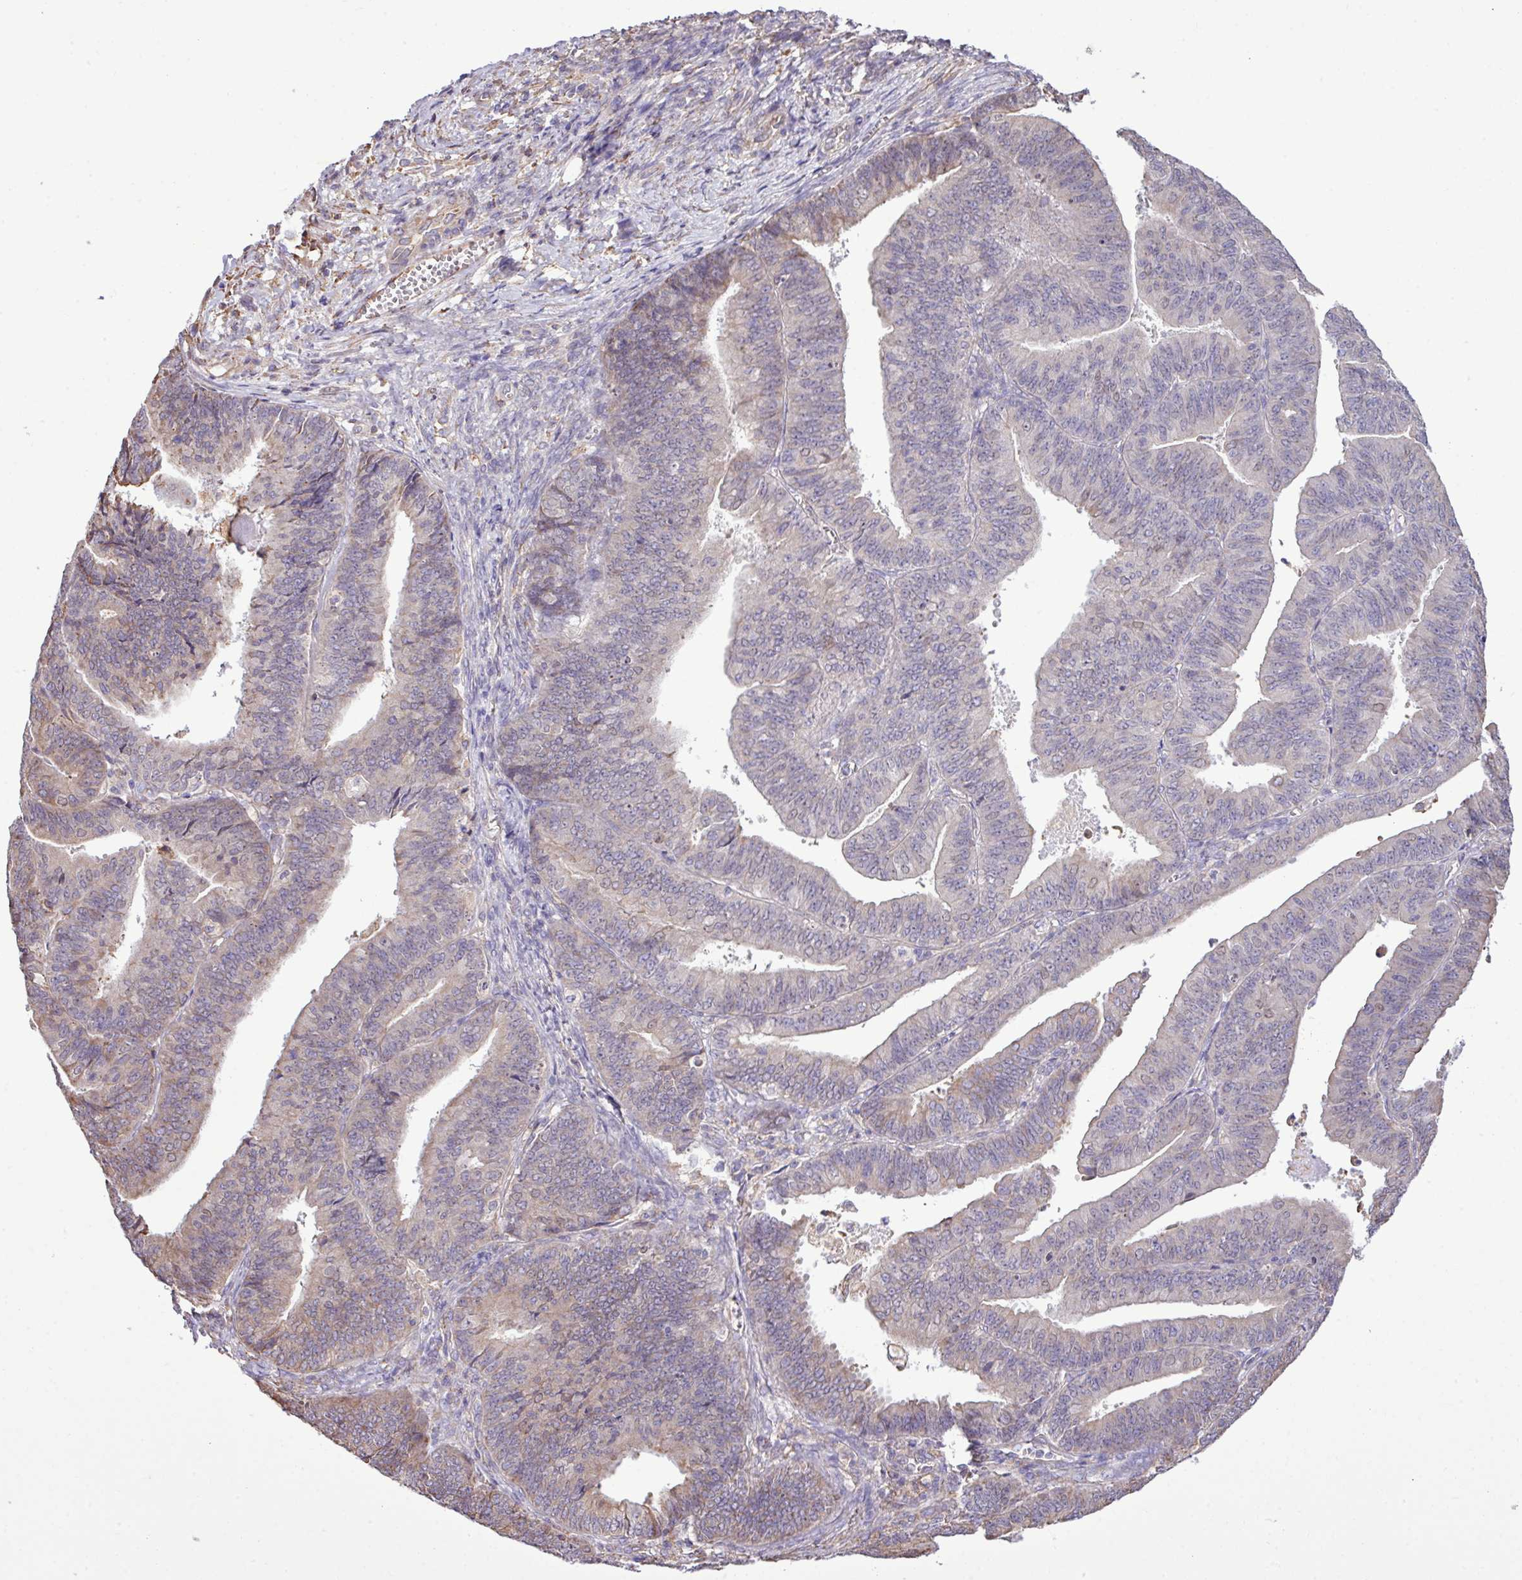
{"staining": {"intensity": "weak", "quantity": "<25%", "location": "cytoplasmic/membranous"}, "tissue": "endometrial cancer", "cell_type": "Tumor cells", "image_type": "cancer", "snomed": [{"axis": "morphology", "description": "Adenocarcinoma, NOS"}, {"axis": "topography", "description": "Endometrium"}], "caption": "Human endometrial cancer stained for a protein using IHC reveals no expression in tumor cells.", "gene": "ZSCAN5A", "patient": {"sex": "female", "age": 73}}